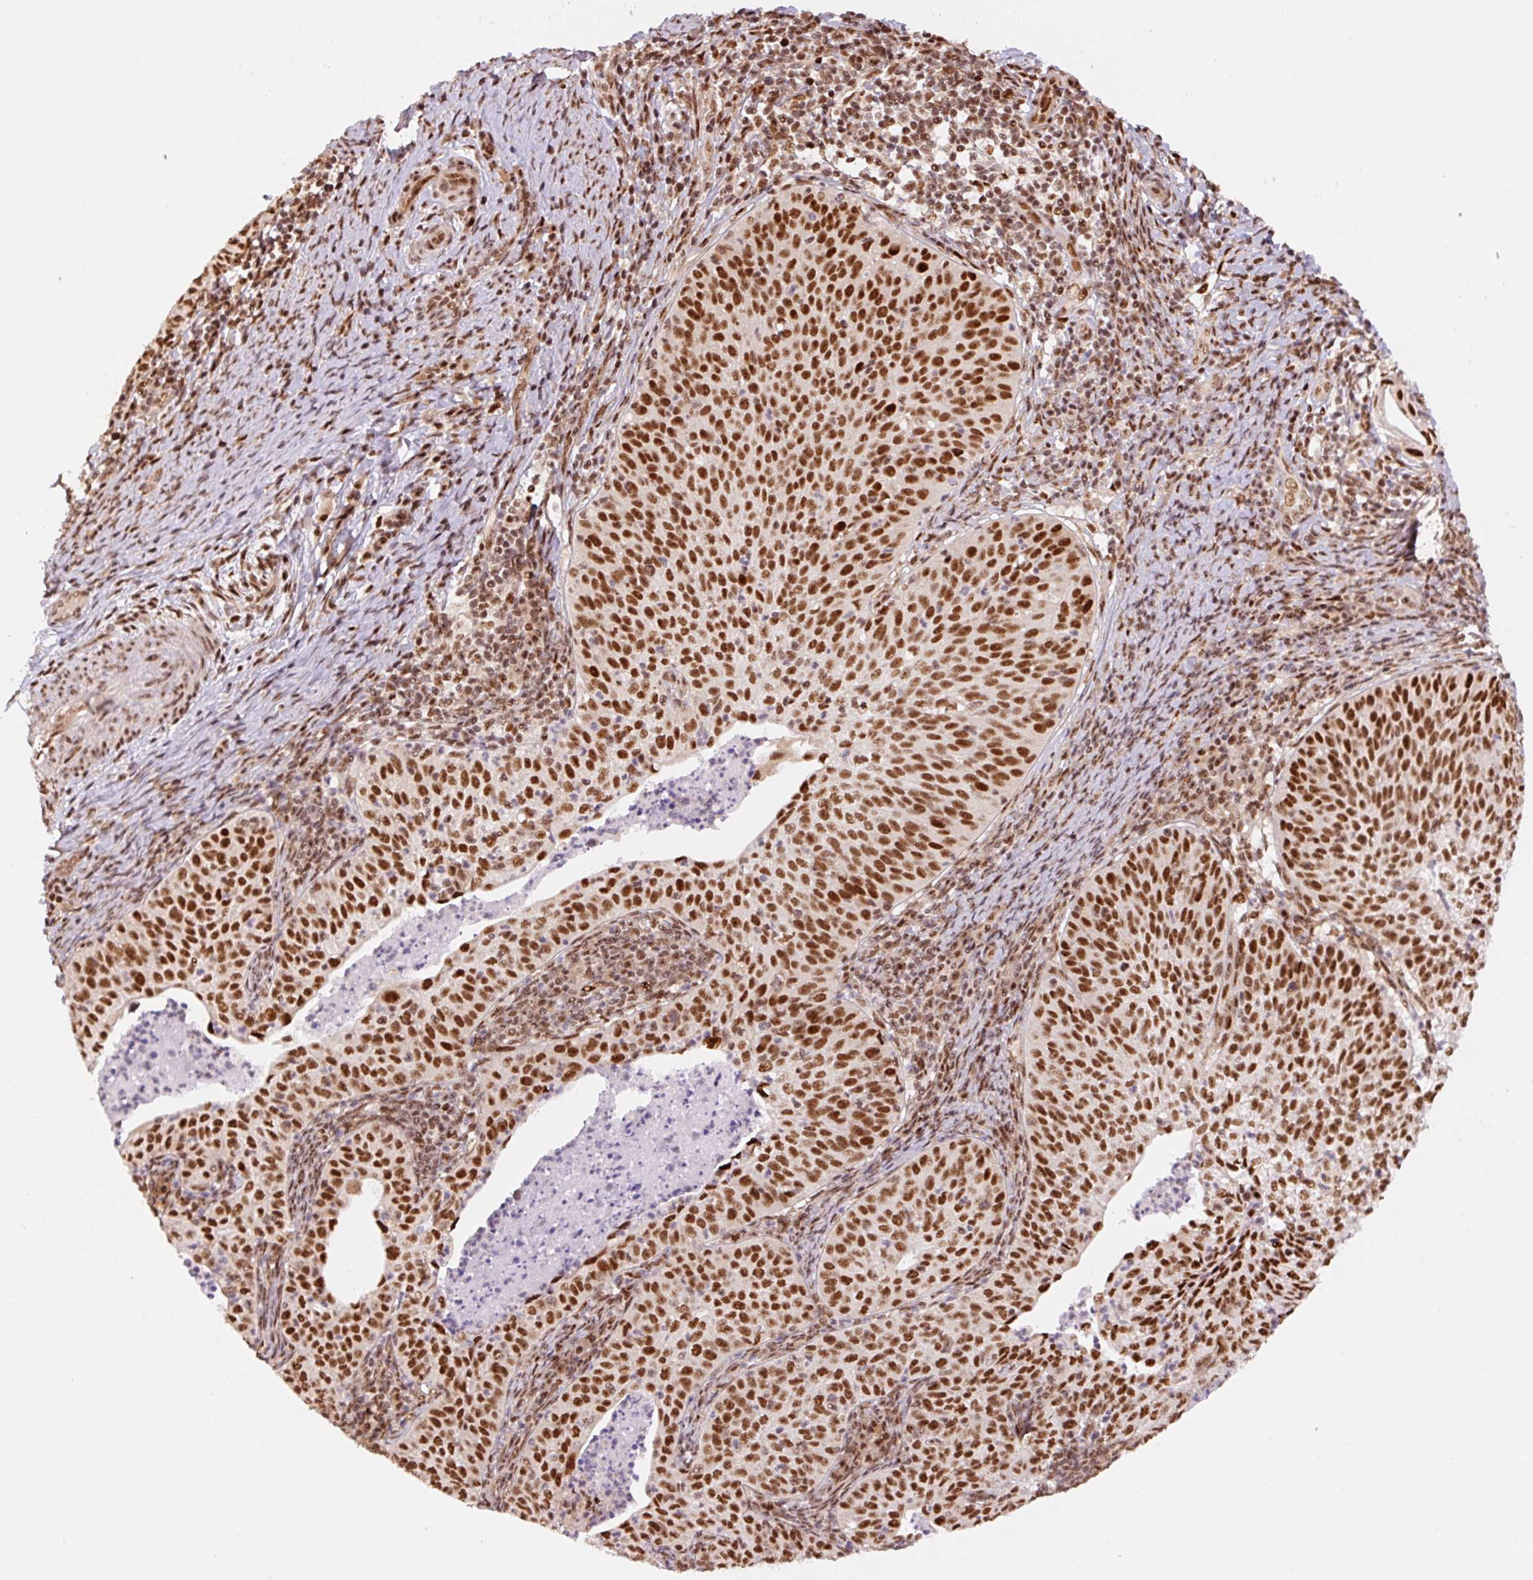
{"staining": {"intensity": "strong", "quantity": ">75%", "location": "nuclear"}, "tissue": "cervical cancer", "cell_type": "Tumor cells", "image_type": "cancer", "snomed": [{"axis": "morphology", "description": "Squamous cell carcinoma, NOS"}, {"axis": "topography", "description": "Cervix"}], "caption": "Immunohistochemical staining of human cervical squamous cell carcinoma reveals high levels of strong nuclear positivity in approximately >75% of tumor cells. (IHC, brightfield microscopy, high magnification).", "gene": "INTS8", "patient": {"sex": "female", "age": 30}}